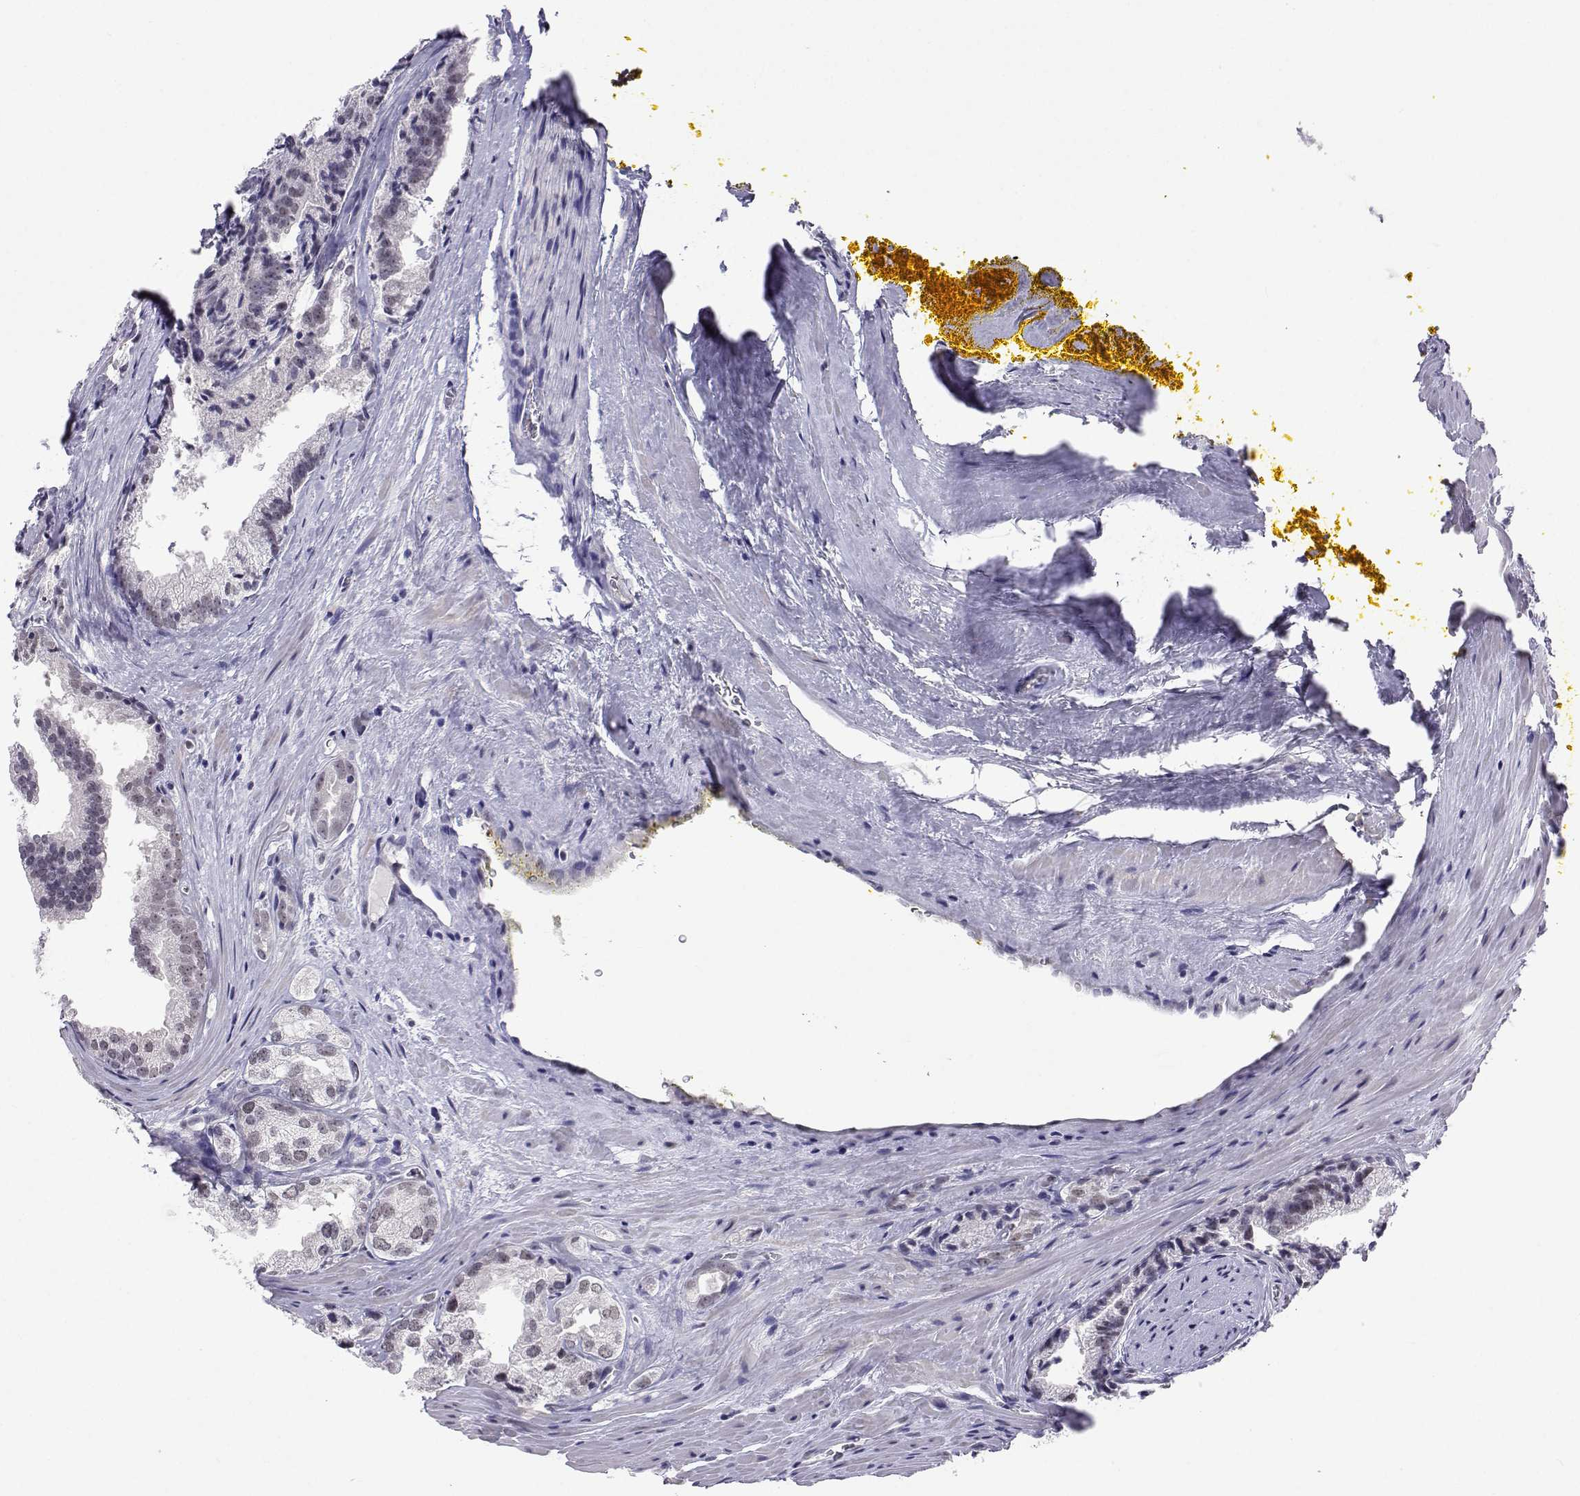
{"staining": {"intensity": "negative", "quantity": "none", "location": "none"}, "tissue": "prostate cancer", "cell_type": "Tumor cells", "image_type": "cancer", "snomed": [{"axis": "morphology", "description": "Adenocarcinoma, NOS"}, {"axis": "morphology", "description": "Adenocarcinoma, High grade"}, {"axis": "topography", "description": "Prostate"}], "caption": "An IHC image of high-grade adenocarcinoma (prostate) is shown. There is no staining in tumor cells of high-grade adenocarcinoma (prostate).", "gene": "MED26", "patient": {"sex": "male", "age": 70}}